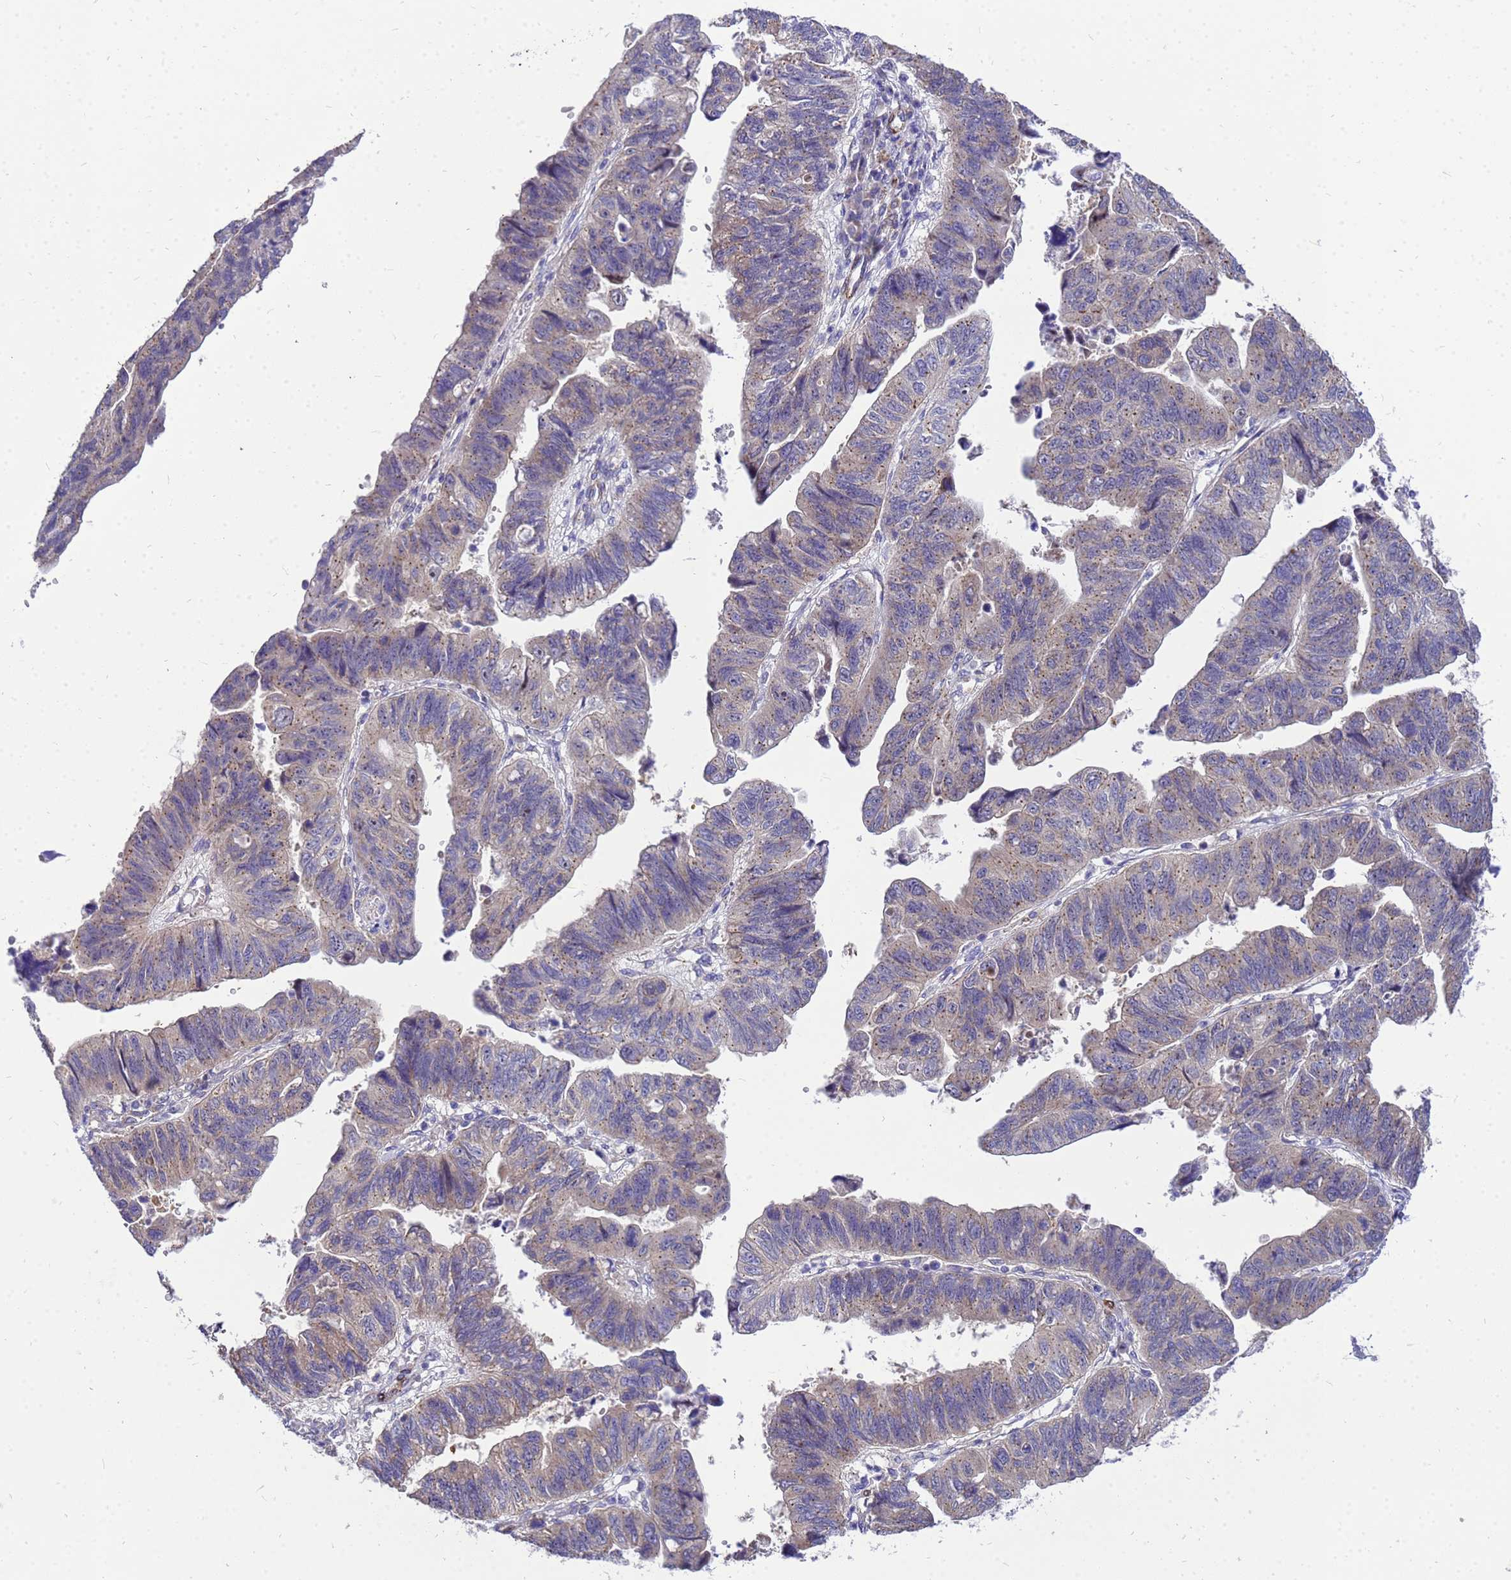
{"staining": {"intensity": "weak", "quantity": "25%-75%", "location": "cytoplasmic/membranous"}, "tissue": "stomach cancer", "cell_type": "Tumor cells", "image_type": "cancer", "snomed": [{"axis": "morphology", "description": "Adenocarcinoma, NOS"}, {"axis": "topography", "description": "Stomach"}], "caption": "The histopathology image shows immunohistochemical staining of adenocarcinoma (stomach). There is weak cytoplasmic/membranous staining is seen in approximately 25%-75% of tumor cells.", "gene": "POP7", "patient": {"sex": "male", "age": 59}}